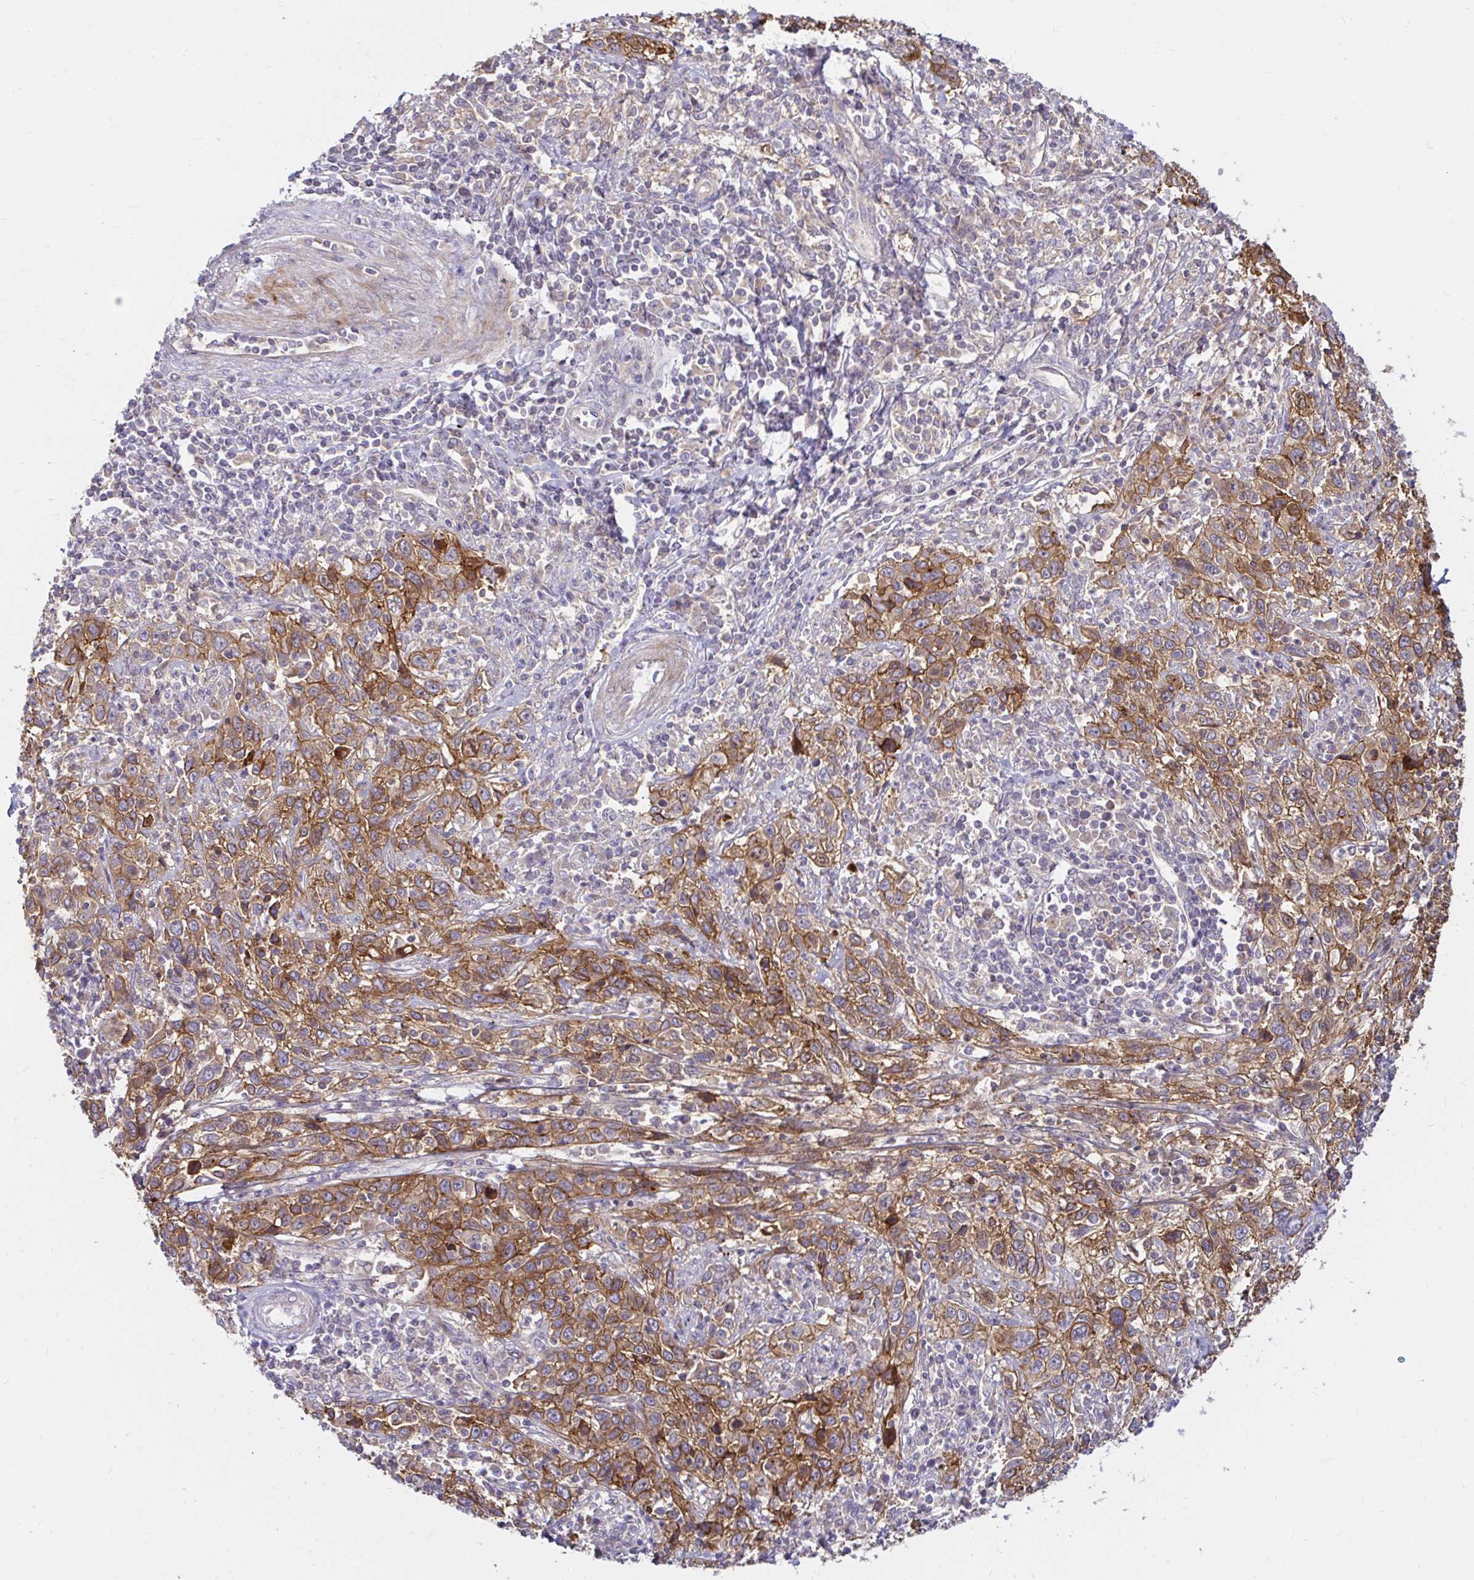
{"staining": {"intensity": "moderate", "quantity": ">75%", "location": "cytoplasmic/membranous"}, "tissue": "cervical cancer", "cell_type": "Tumor cells", "image_type": "cancer", "snomed": [{"axis": "morphology", "description": "Squamous cell carcinoma, NOS"}, {"axis": "topography", "description": "Cervix"}], "caption": "High-power microscopy captured an immunohistochemistry micrograph of cervical cancer, revealing moderate cytoplasmic/membranous positivity in about >75% of tumor cells. (Stains: DAB (3,3'-diaminobenzidine) in brown, nuclei in blue, Microscopy: brightfield microscopy at high magnification).", "gene": "ITGA2", "patient": {"sex": "female", "age": 46}}